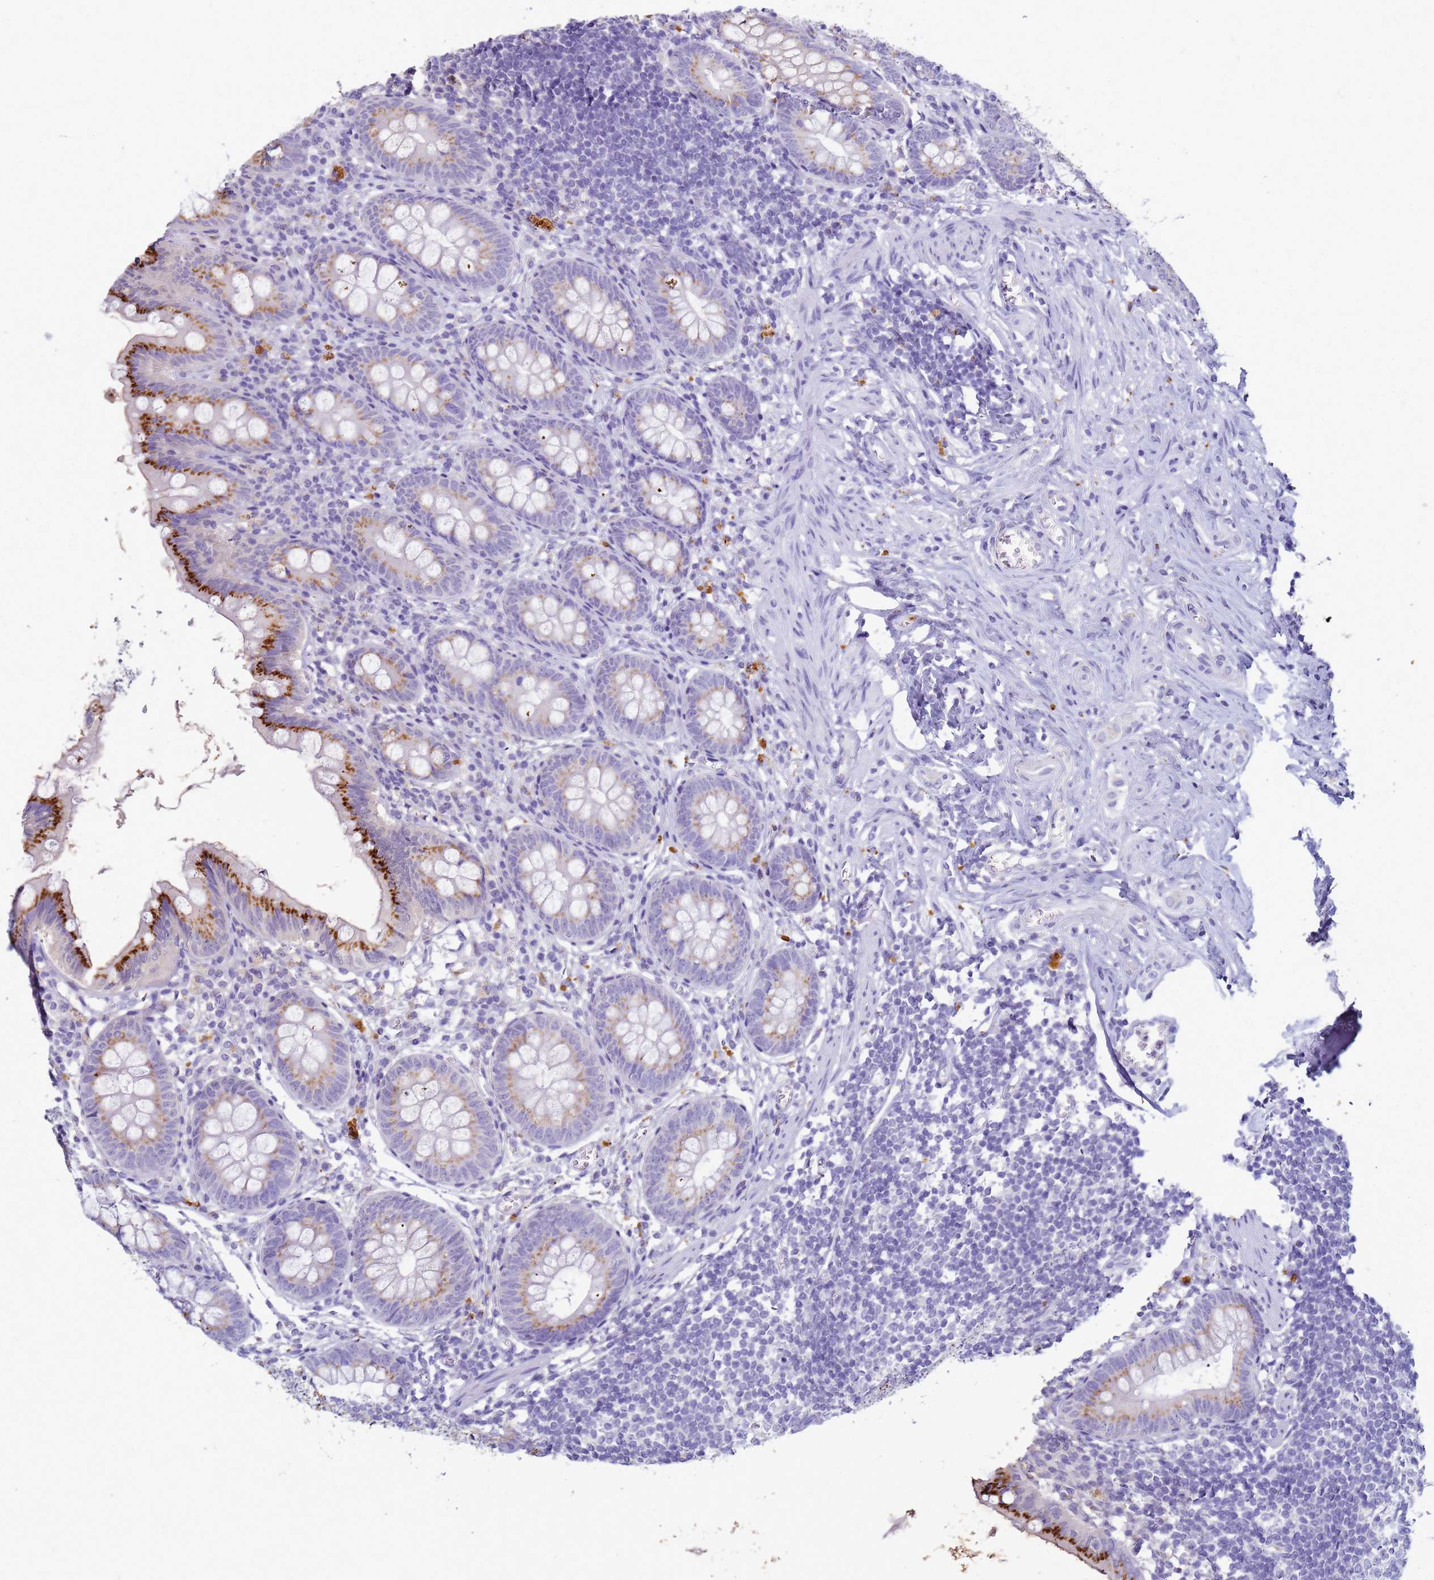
{"staining": {"intensity": "strong", "quantity": "<25%", "location": "cytoplasmic/membranous"}, "tissue": "appendix", "cell_type": "Glandular cells", "image_type": "normal", "snomed": [{"axis": "morphology", "description": "Normal tissue, NOS"}, {"axis": "topography", "description": "Appendix"}], "caption": "Protein staining of benign appendix displays strong cytoplasmic/membranous expression in about <25% of glandular cells.", "gene": "B3GNT8", "patient": {"sex": "female", "age": 51}}